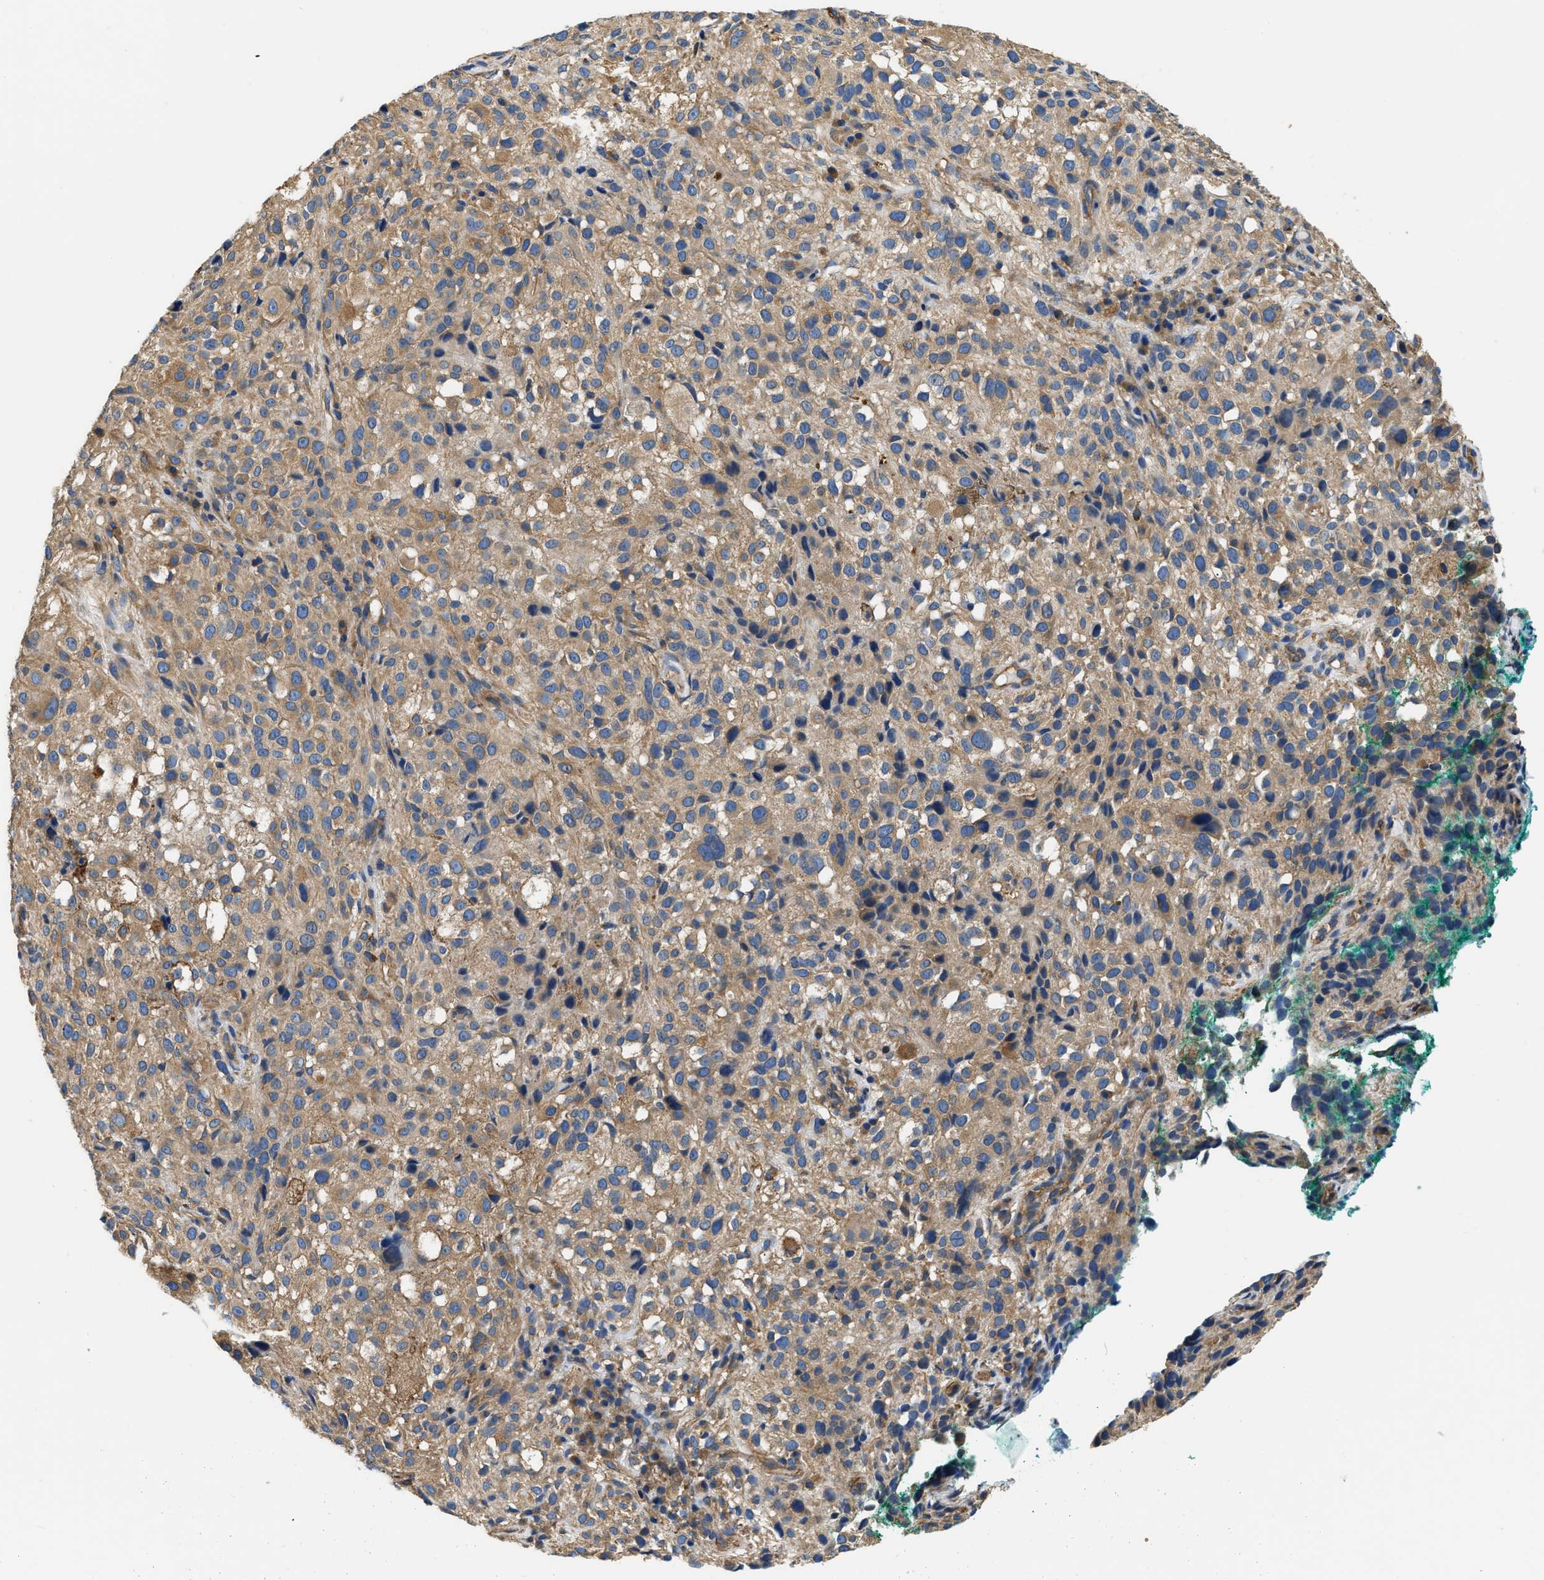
{"staining": {"intensity": "moderate", "quantity": ">75%", "location": "cytoplasmic/membranous"}, "tissue": "melanoma", "cell_type": "Tumor cells", "image_type": "cancer", "snomed": [{"axis": "morphology", "description": "Necrosis, NOS"}, {"axis": "morphology", "description": "Malignant melanoma, NOS"}, {"axis": "topography", "description": "Skin"}], "caption": "A photomicrograph showing moderate cytoplasmic/membranous staining in approximately >75% of tumor cells in melanoma, as visualized by brown immunohistochemical staining.", "gene": "CSDE1", "patient": {"sex": "female", "age": 87}}